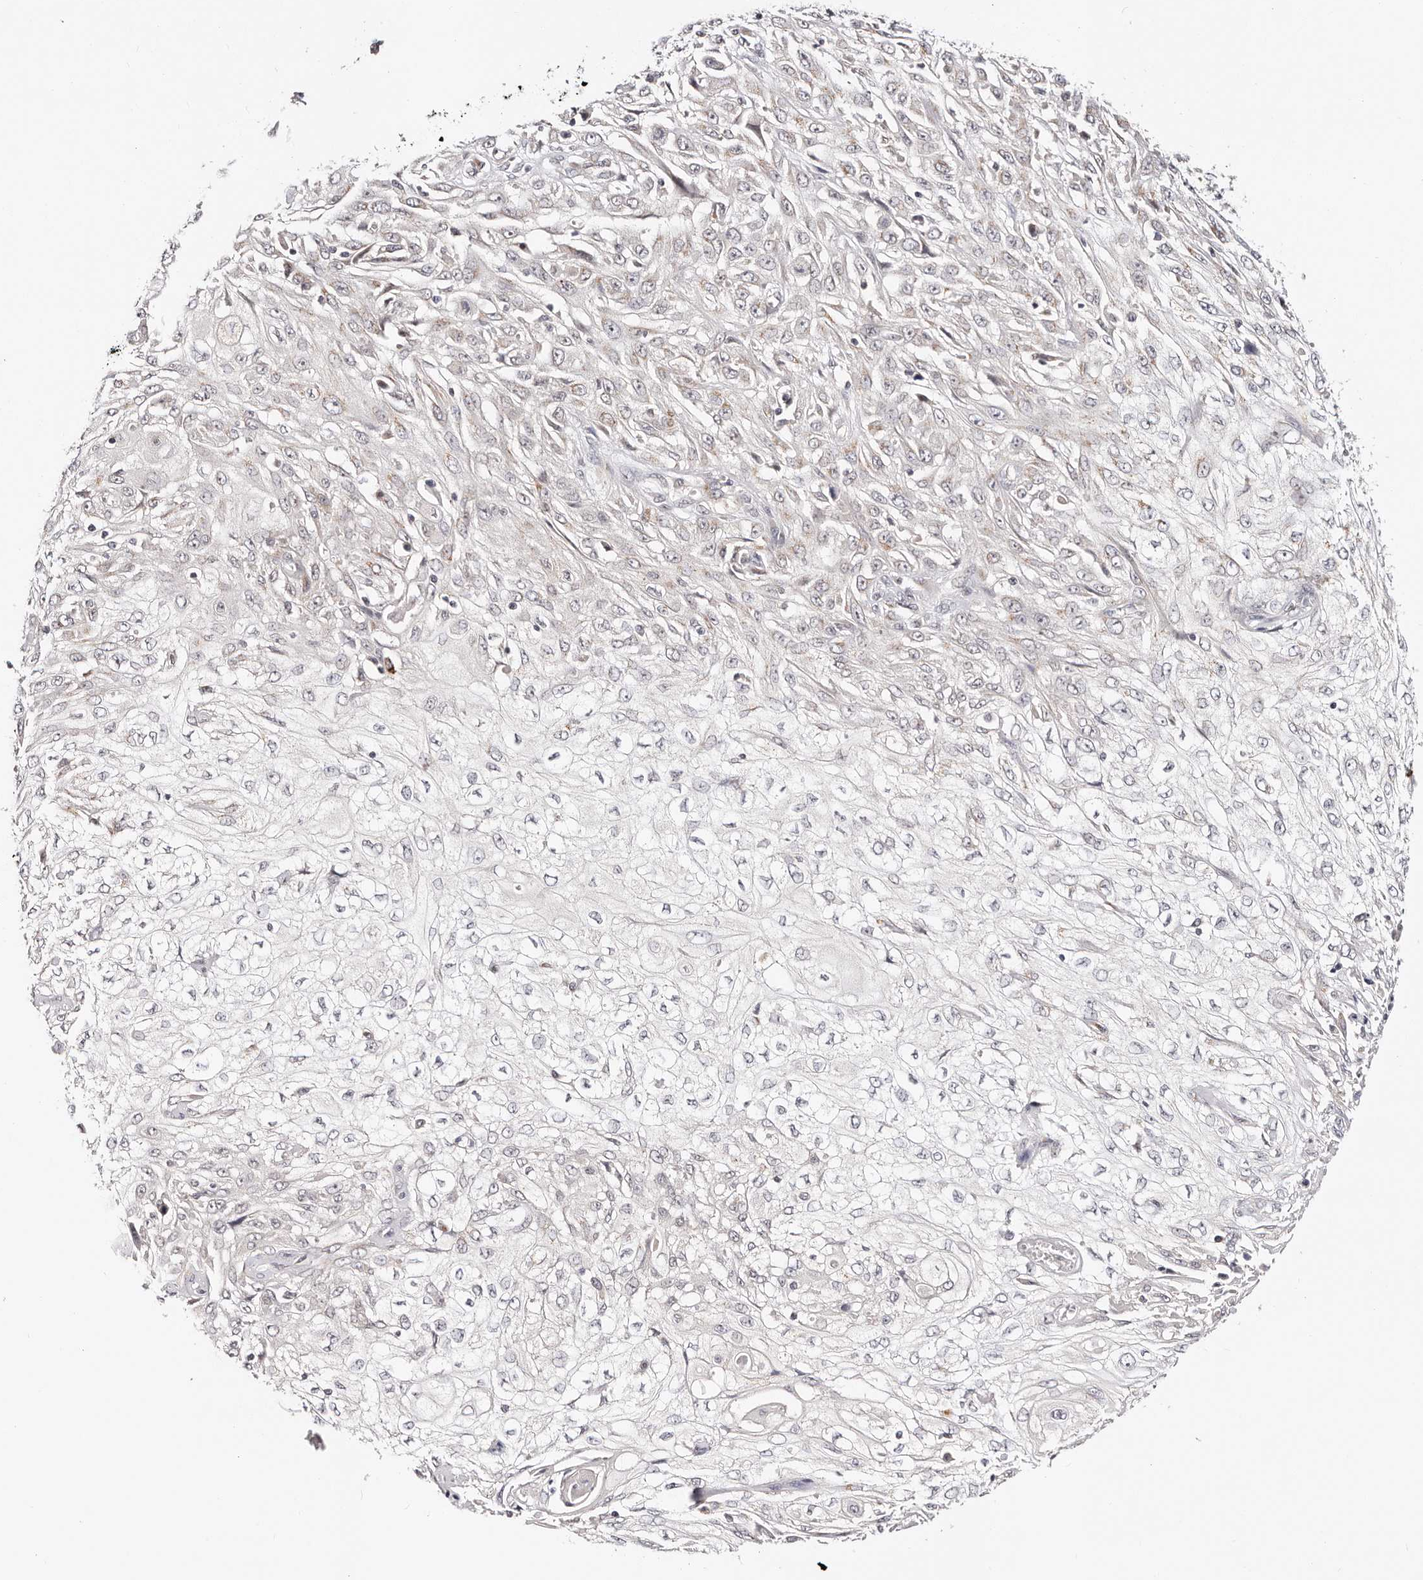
{"staining": {"intensity": "negative", "quantity": "none", "location": "none"}, "tissue": "skin cancer", "cell_type": "Tumor cells", "image_type": "cancer", "snomed": [{"axis": "morphology", "description": "Squamous cell carcinoma, NOS"}, {"axis": "morphology", "description": "Squamous cell carcinoma, metastatic, NOS"}, {"axis": "topography", "description": "Skin"}, {"axis": "topography", "description": "Lymph node"}], "caption": "Immunohistochemistry photomicrograph of squamous cell carcinoma (skin) stained for a protein (brown), which demonstrates no positivity in tumor cells. The staining was performed using DAB to visualize the protein expression in brown, while the nuclei were stained in blue with hematoxylin (Magnification: 20x).", "gene": "VIPAS39", "patient": {"sex": "male", "age": 75}}